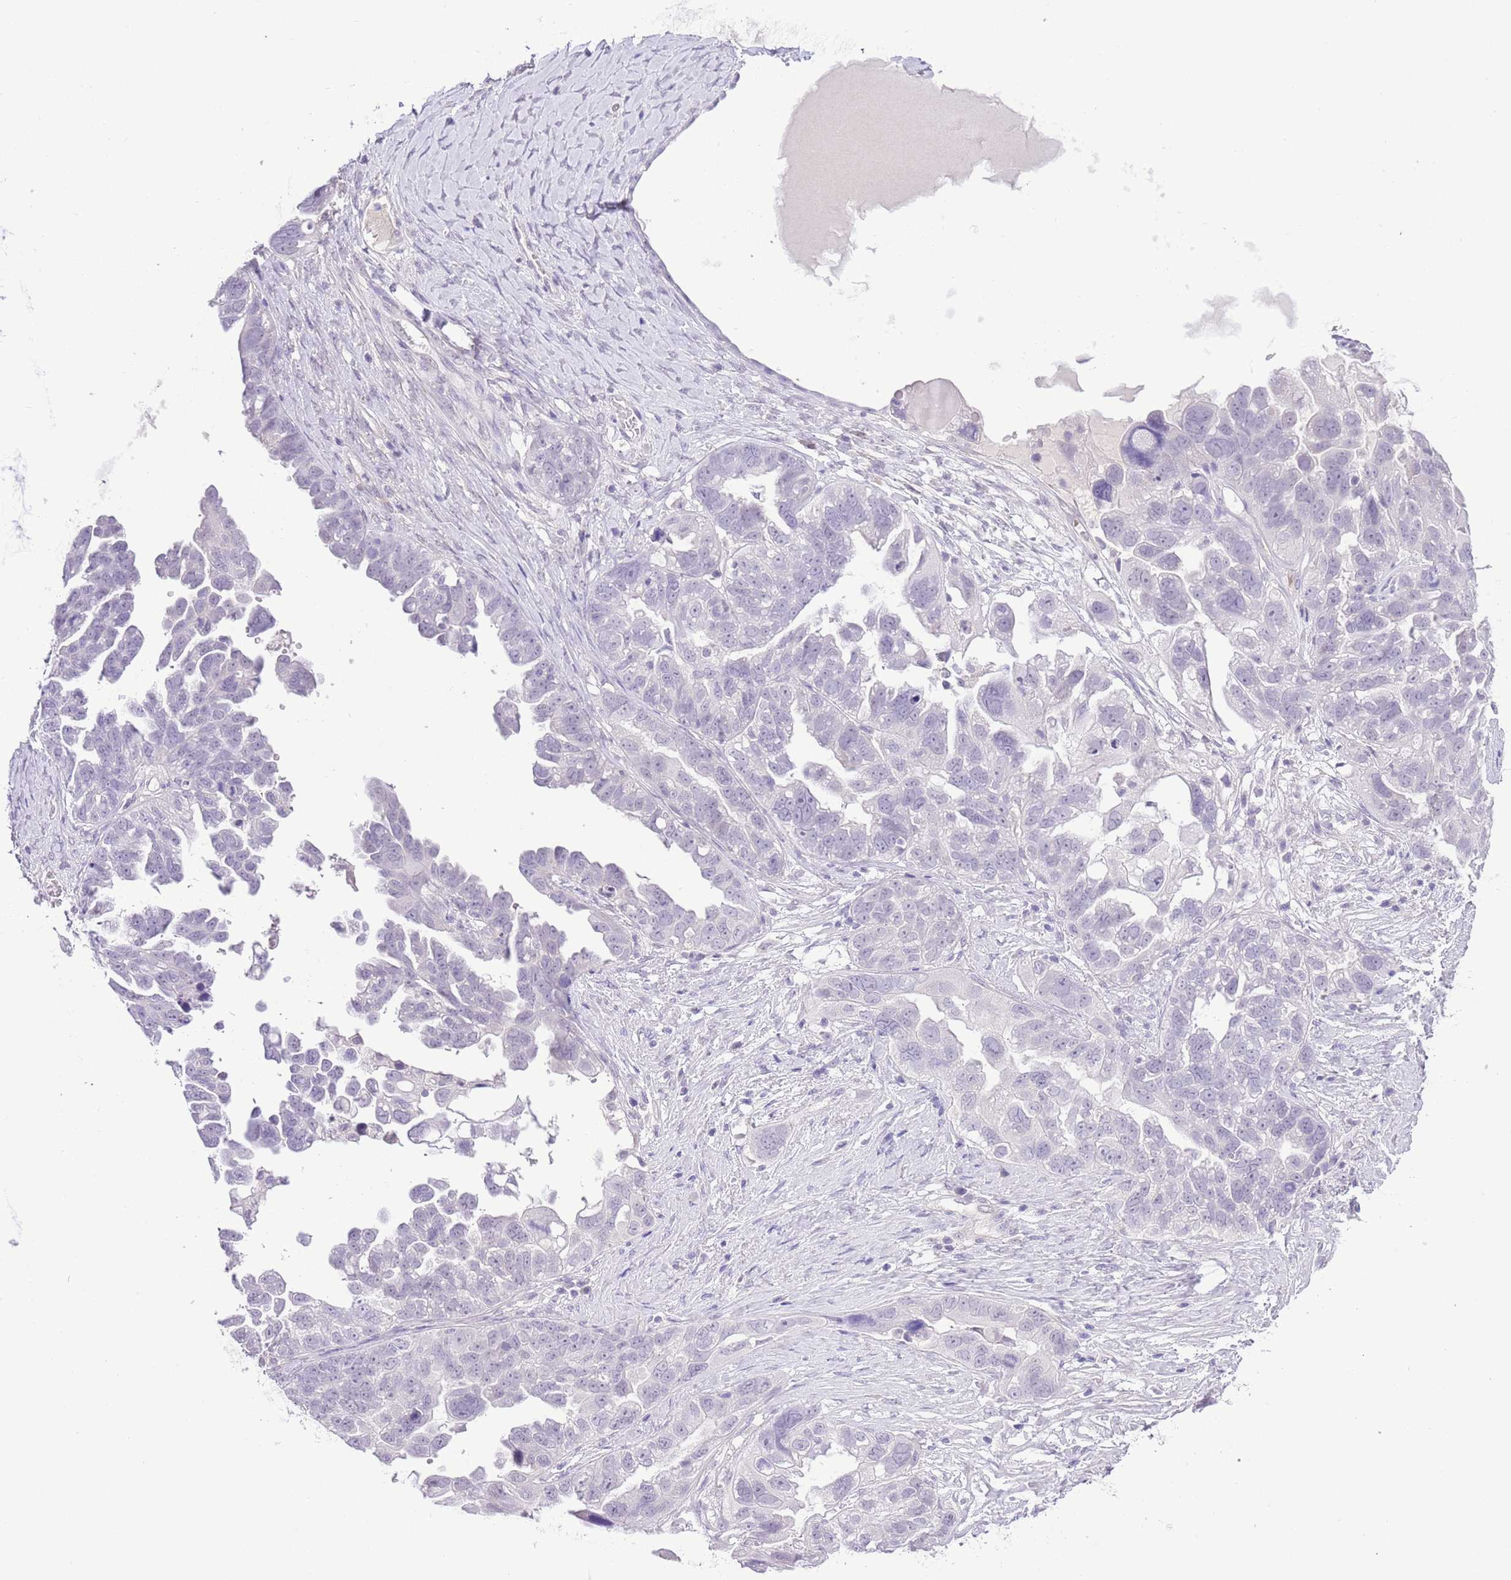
{"staining": {"intensity": "negative", "quantity": "none", "location": "none"}, "tissue": "ovarian cancer", "cell_type": "Tumor cells", "image_type": "cancer", "snomed": [{"axis": "morphology", "description": "Cystadenocarcinoma, serous, NOS"}, {"axis": "topography", "description": "Ovary"}], "caption": "IHC histopathology image of ovarian cancer stained for a protein (brown), which reveals no expression in tumor cells. Nuclei are stained in blue.", "gene": "MIDN", "patient": {"sex": "female", "age": 79}}